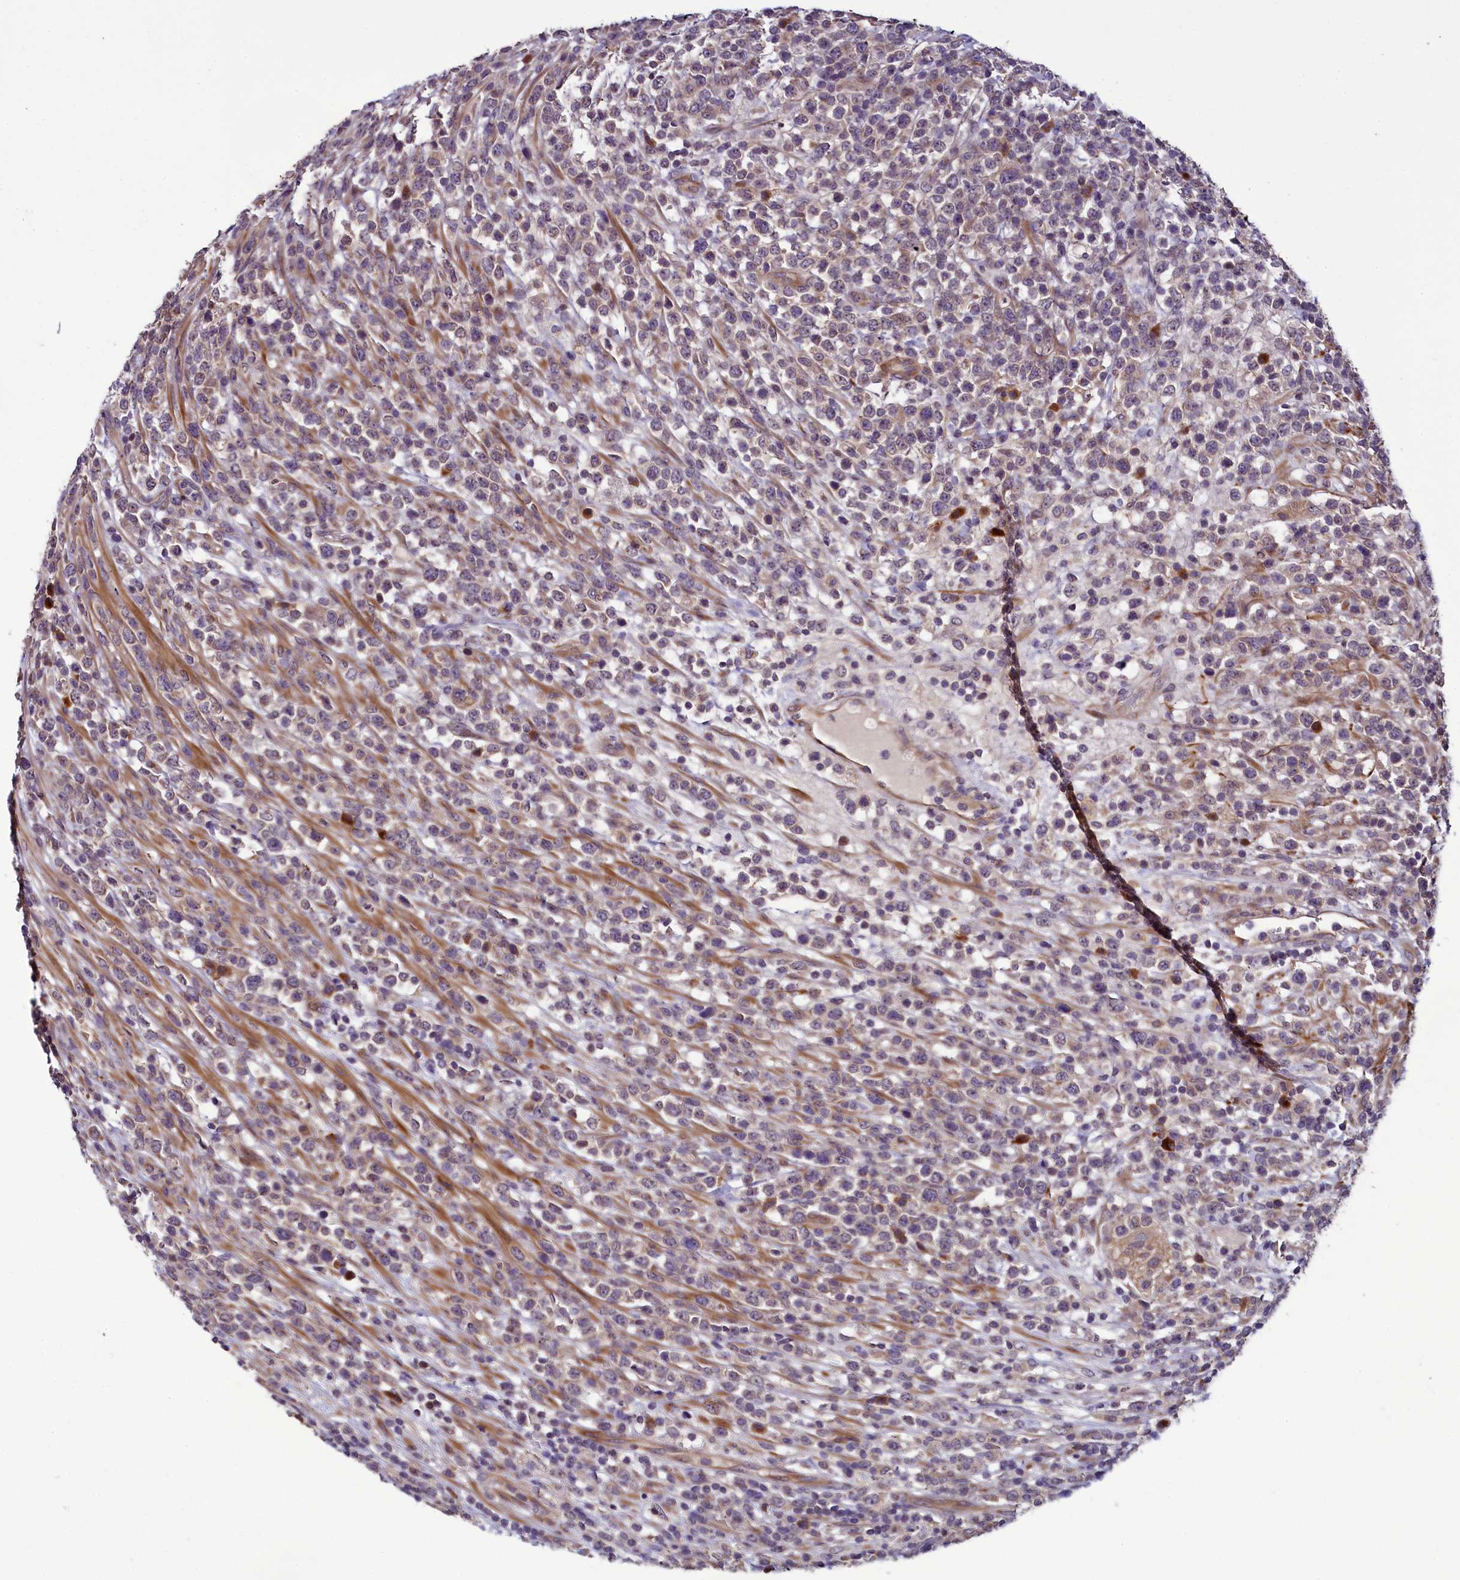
{"staining": {"intensity": "negative", "quantity": "none", "location": "none"}, "tissue": "lymphoma", "cell_type": "Tumor cells", "image_type": "cancer", "snomed": [{"axis": "morphology", "description": "Malignant lymphoma, non-Hodgkin's type, High grade"}, {"axis": "topography", "description": "Colon"}], "caption": "Lymphoma stained for a protein using IHC demonstrates no expression tumor cells.", "gene": "RPUSD2", "patient": {"sex": "female", "age": 53}}